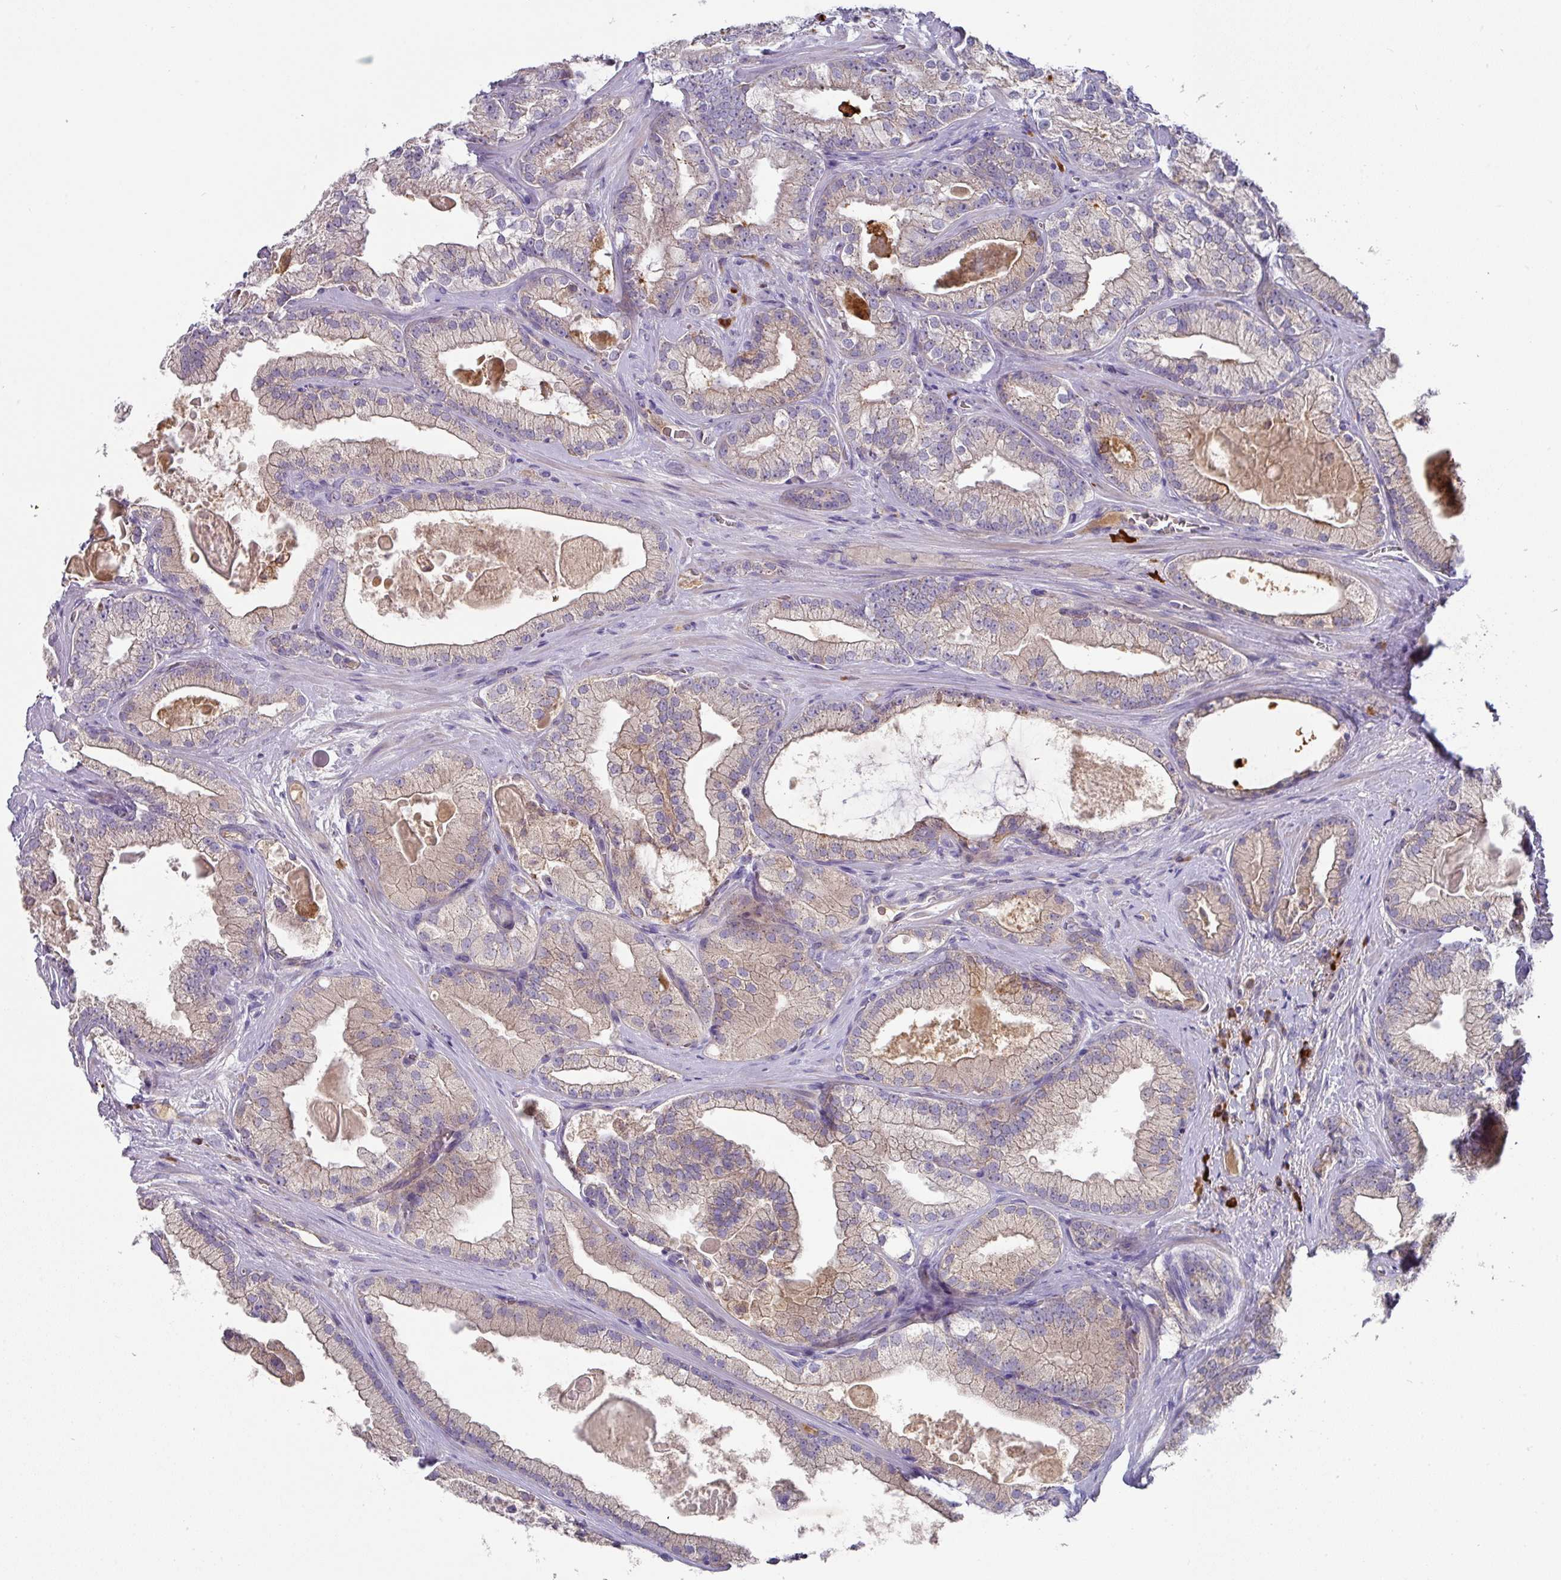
{"staining": {"intensity": "weak", "quantity": "25%-75%", "location": "cytoplasmic/membranous"}, "tissue": "prostate cancer", "cell_type": "Tumor cells", "image_type": "cancer", "snomed": [{"axis": "morphology", "description": "Adenocarcinoma, High grade"}, {"axis": "topography", "description": "Prostate"}], "caption": "Immunohistochemical staining of prostate cancer (adenocarcinoma (high-grade)) exhibits low levels of weak cytoplasmic/membranous protein positivity in about 25%-75% of tumor cells.", "gene": "IL4R", "patient": {"sex": "male", "age": 68}}